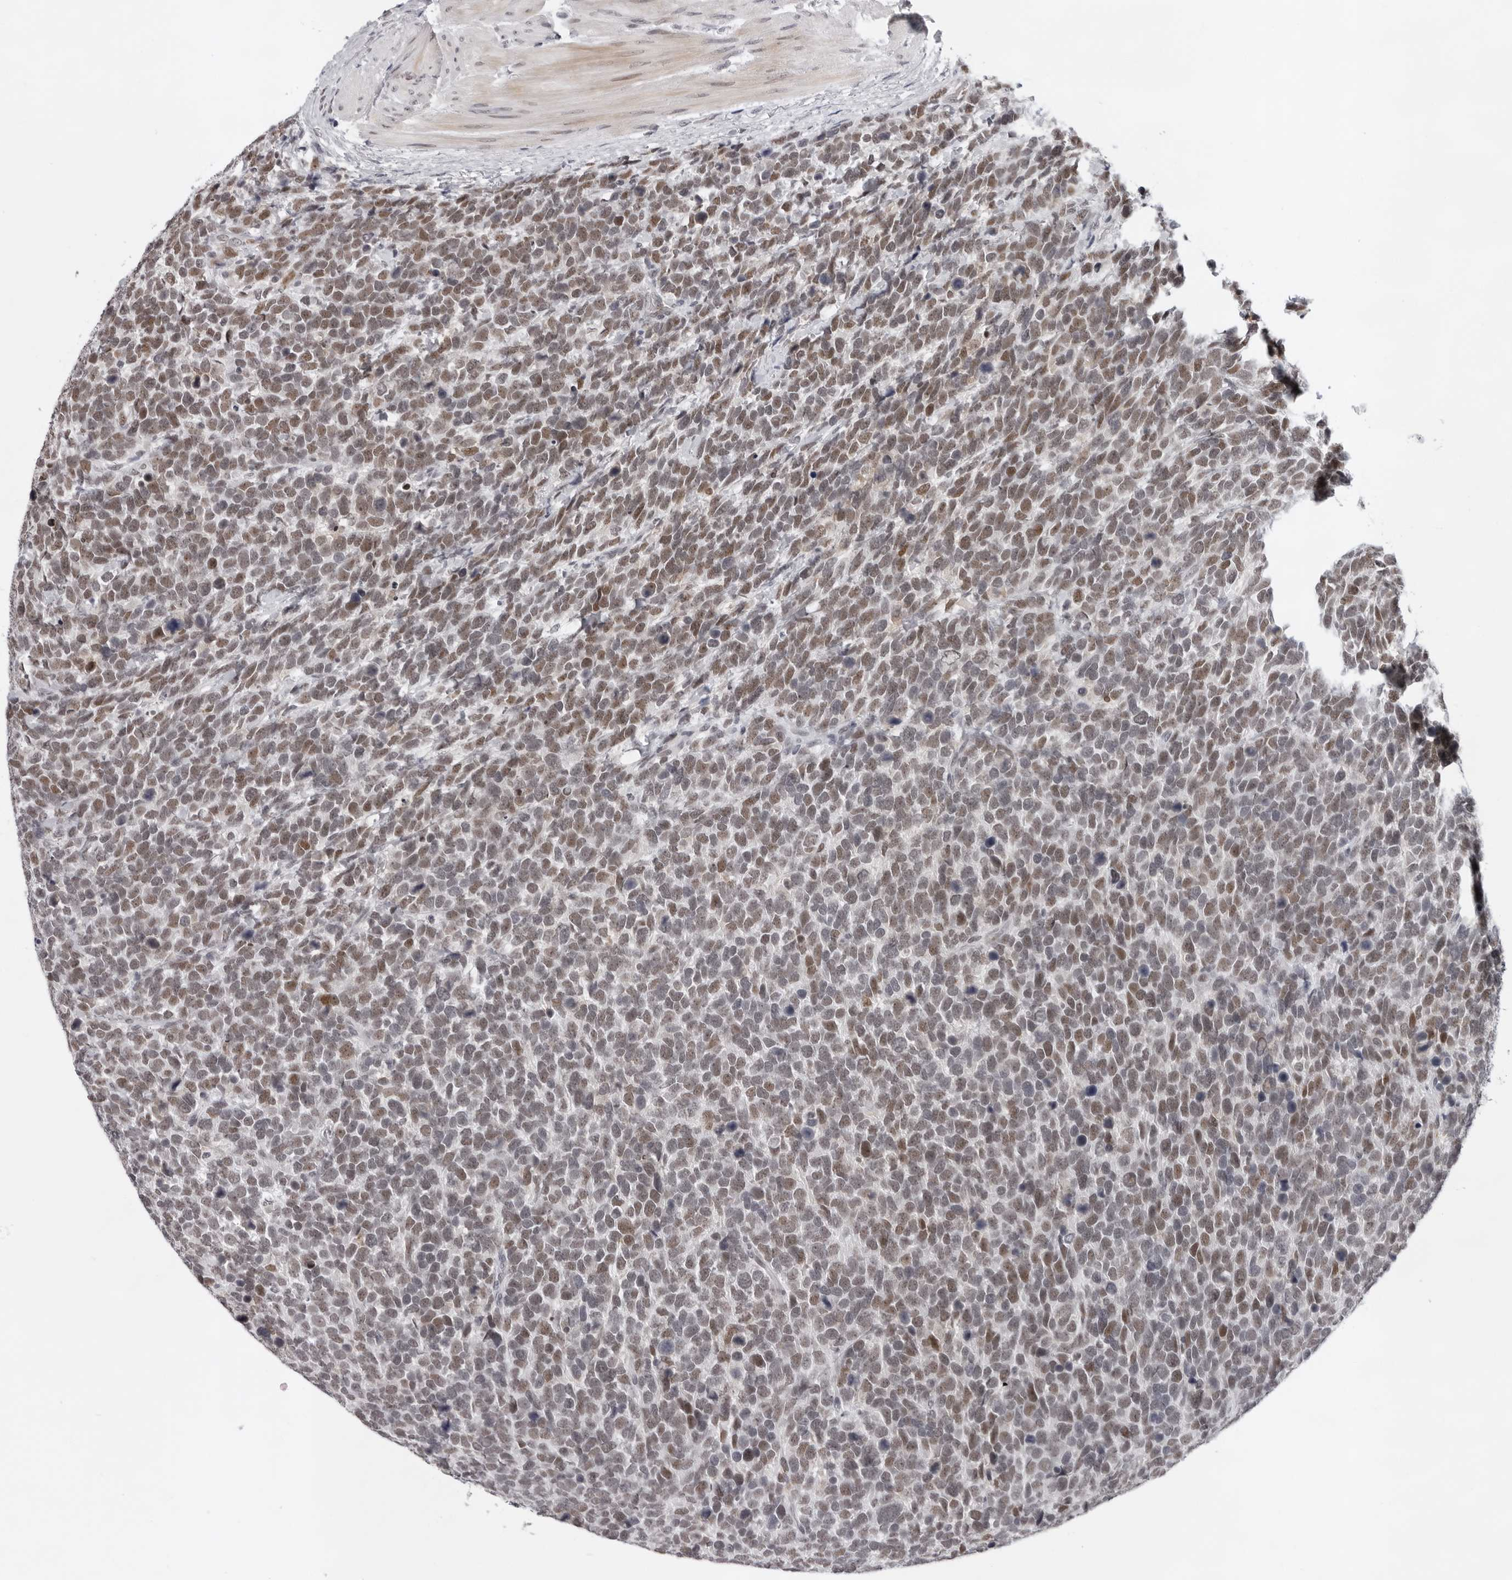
{"staining": {"intensity": "moderate", "quantity": ">75%", "location": "nuclear"}, "tissue": "urothelial cancer", "cell_type": "Tumor cells", "image_type": "cancer", "snomed": [{"axis": "morphology", "description": "Urothelial carcinoma, High grade"}, {"axis": "topography", "description": "Urinary bladder"}], "caption": "A brown stain labels moderate nuclear positivity of a protein in high-grade urothelial carcinoma tumor cells.", "gene": "USP1", "patient": {"sex": "female", "age": 82}}